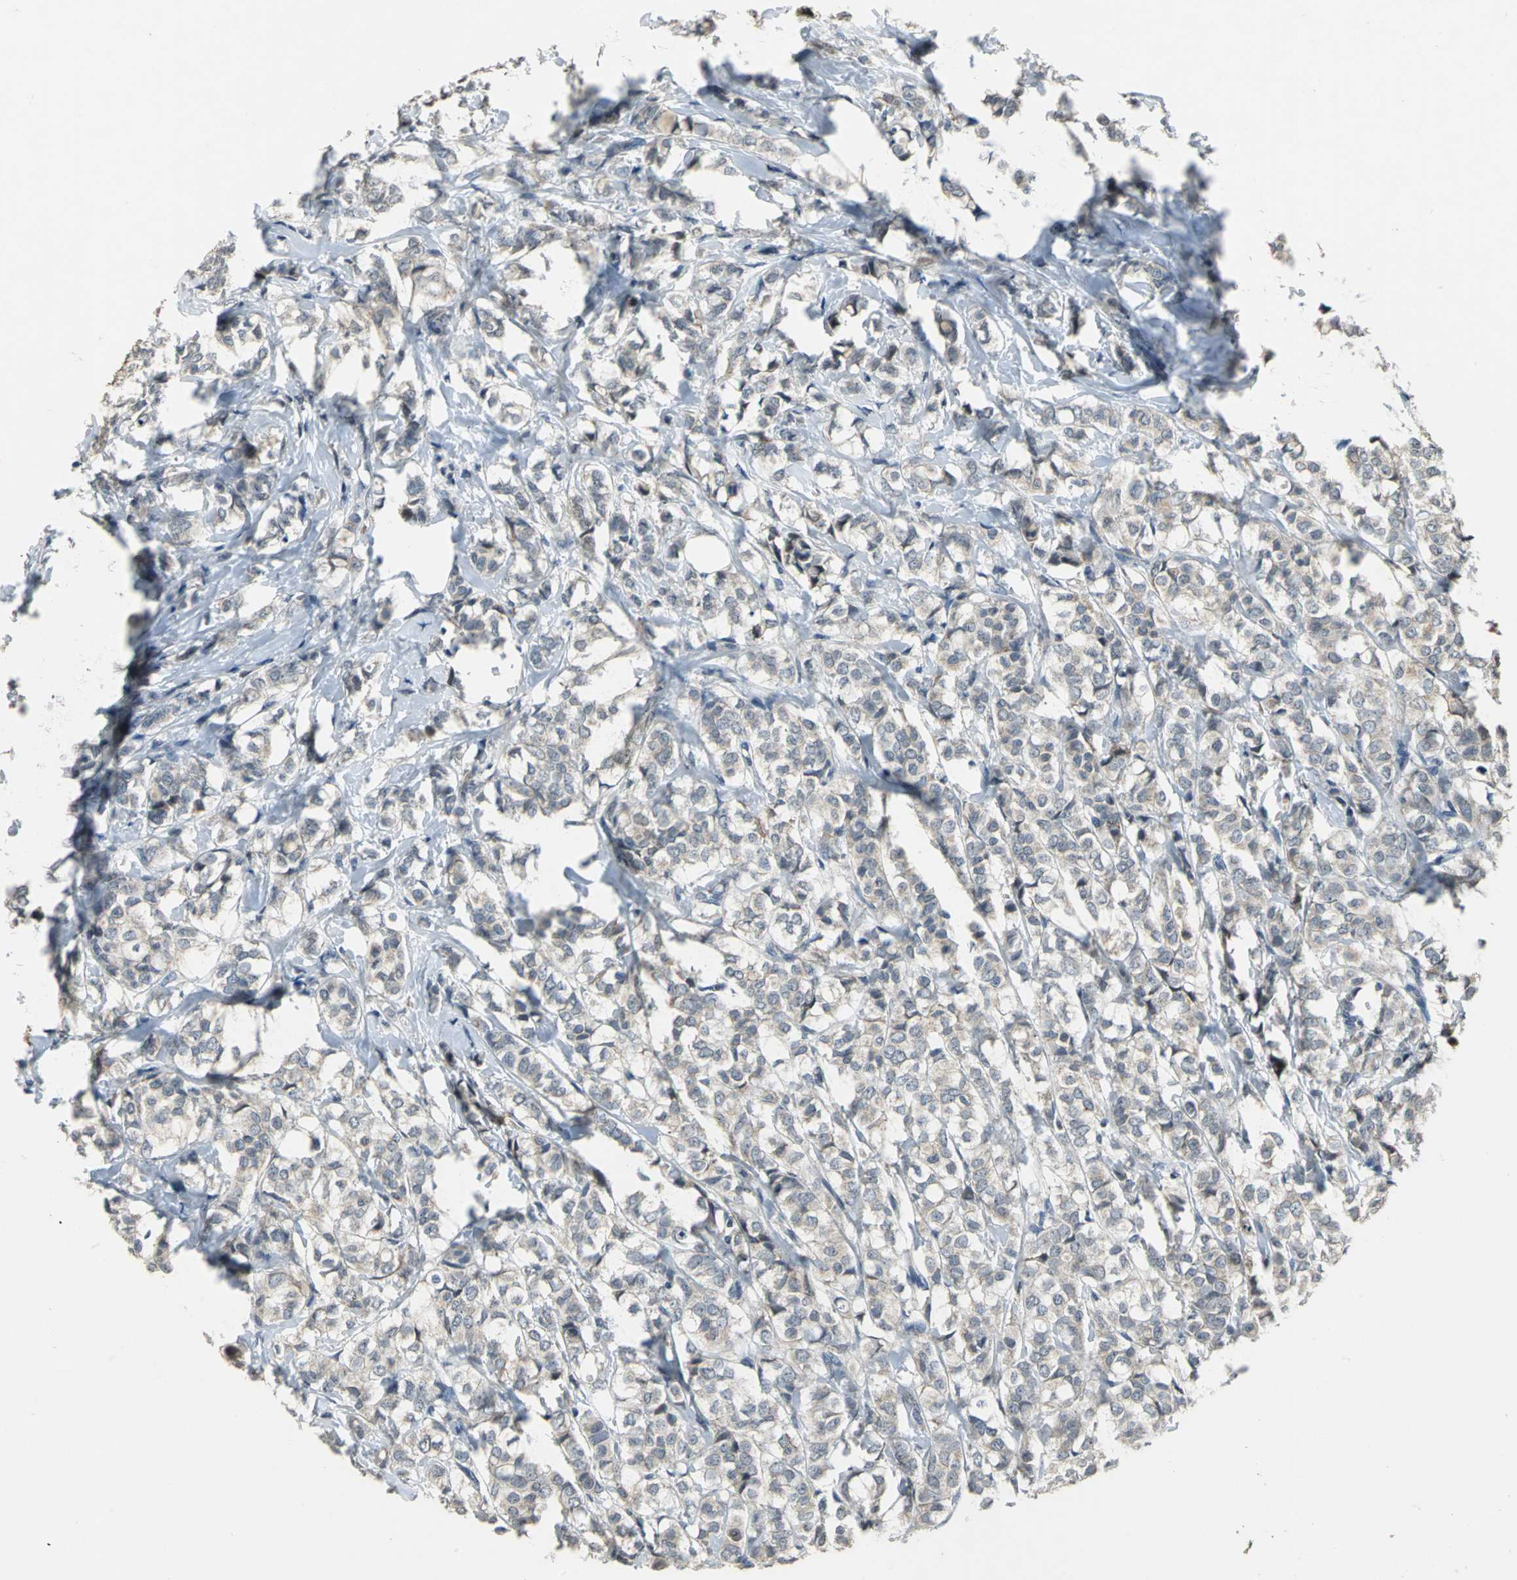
{"staining": {"intensity": "weak", "quantity": "25%-75%", "location": "cytoplasmic/membranous"}, "tissue": "breast cancer", "cell_type": "Tumor cells", "image_type": "cancer", "snomed": [{"axis": "morphology", "description": "Lobular carcinoma"}, {"axis": "topography", "description": "Breast"}], "caption": "Immunohistochemistry (IHC) staining of breast cancer, which reveals low levels of weak cytoplasmic/membranous staining in about 25%-75% of tumor cells indicating weak cytoplasmic/membranous protein positivity. The staining was performed using DAB (3,3'-diaminobenzidine) (brown) for protein detection and nuclei were counterstained in hematoxylin (blue).", "gene": "JADE3", "patient": {"sex": "female", "age": 60}}